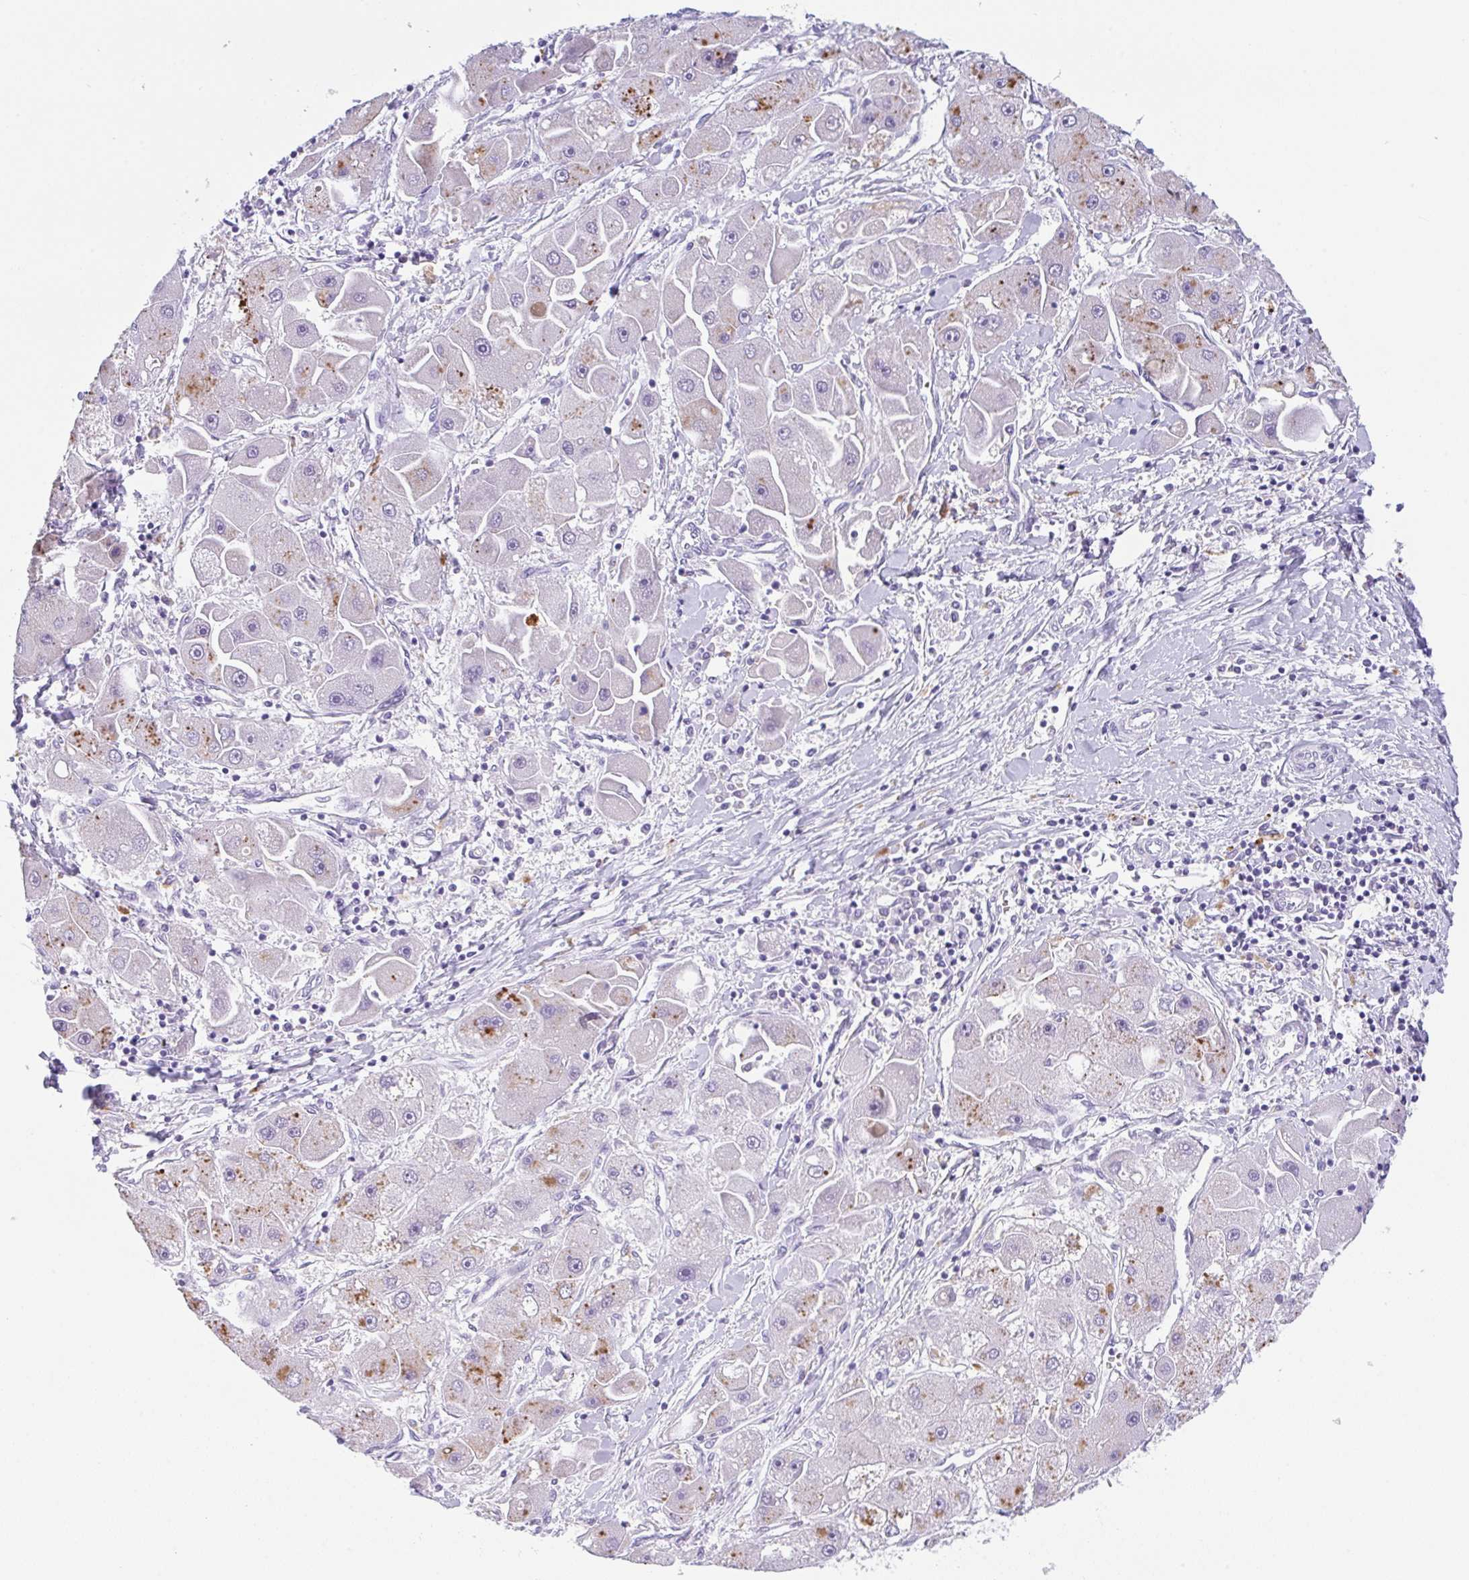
{"staining": {"intensity": "strong", "quantity": "25%-75%", "location": "cytoplasmic/membranous"}, "tissue": "liver cancer", "cell_type": "Tumor cells", "image_type": "cancer", "snomed": [{"axis": "morphology", "description": "Carcinoma, Hepatocellular, NOS"}, {"axis": "topography", "description": "Liver"}], "caption": "Strong cytoplasmic/membranous positivity for a protein is present in approximately 25%-75% of tumor cells of liver hepatocellular carcinoma using immunohistochemistry.", "gene": "TRAF4", "patient": {"sex": "male", "age": 24}}